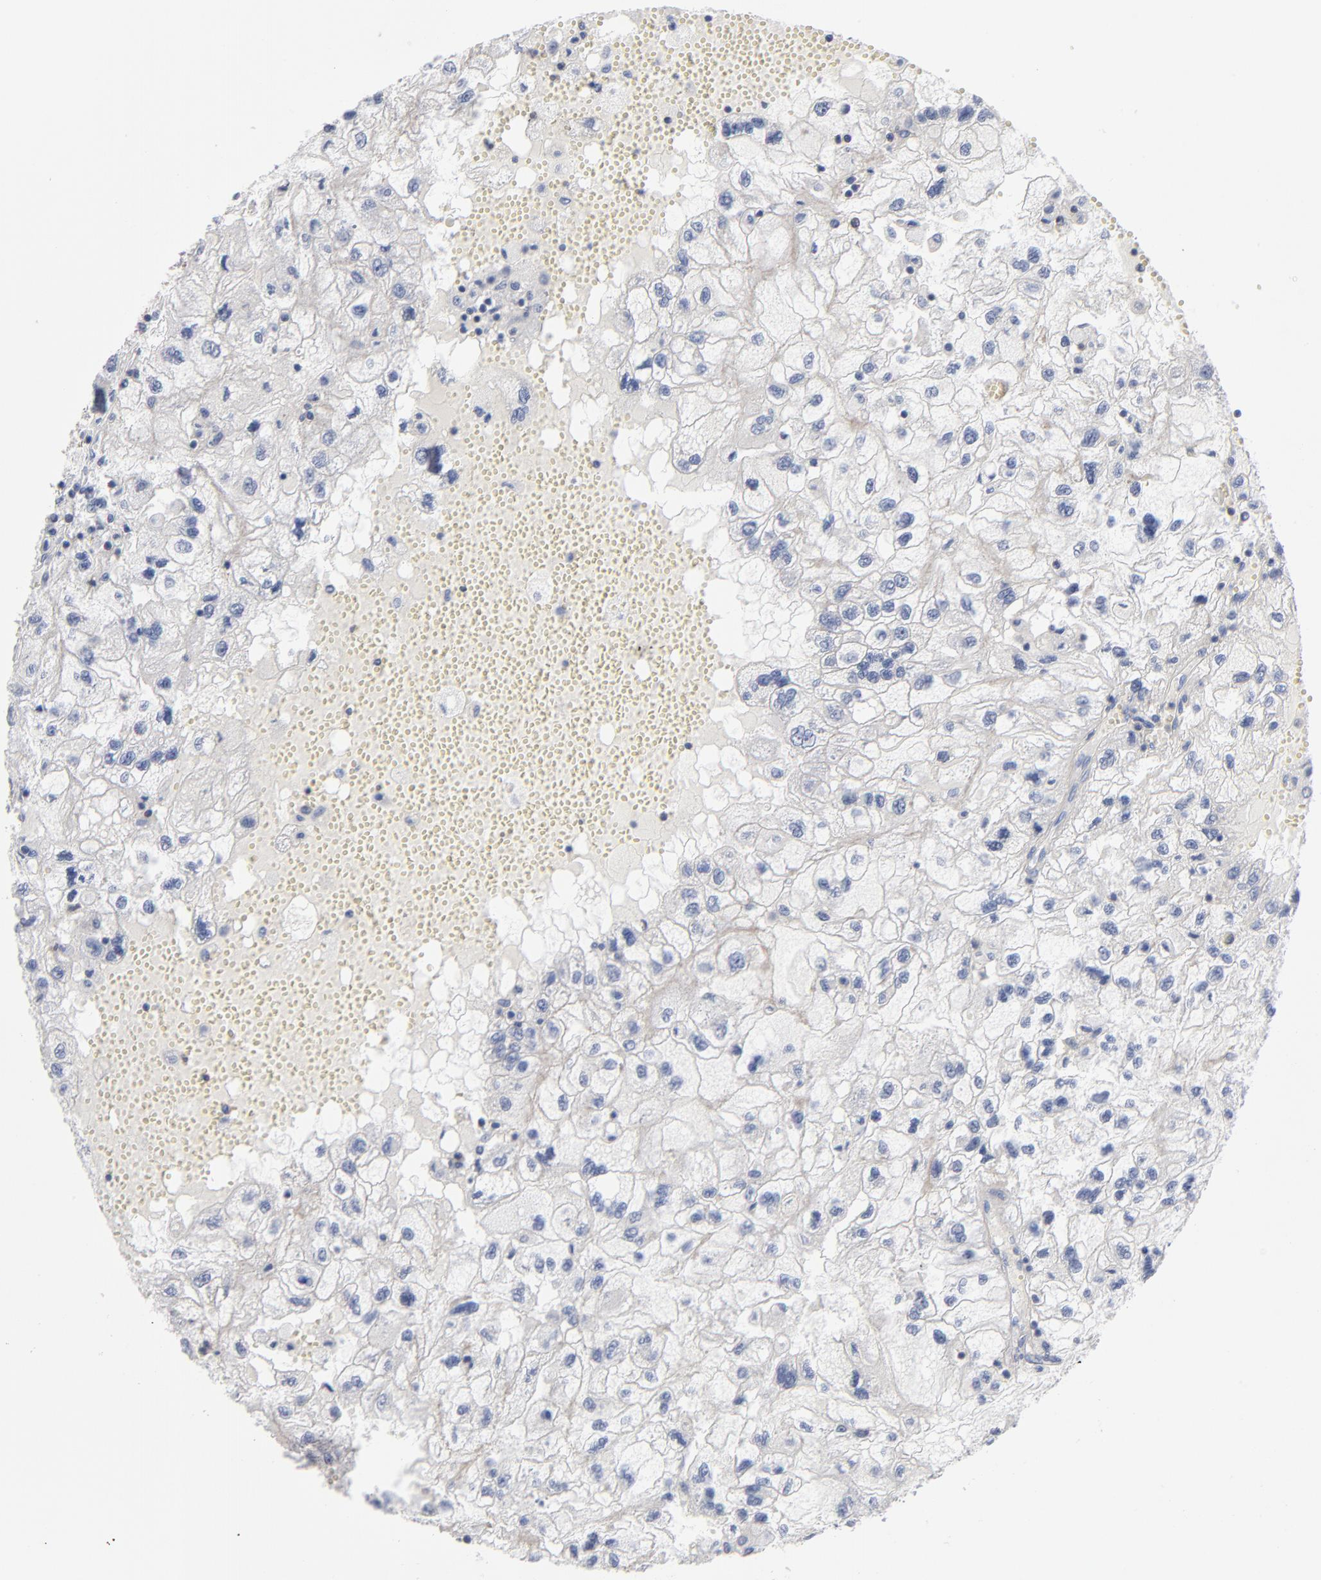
{"staining": {"intensity": "negative", "quantity": "none", "location": "none"}, "tissue": "renal cancer", "cell_type": "Tumor cells", "image_type": "cancer", "snomed": [{"axis": "morphology", "description": "Normal tissue, NOS"}, {"axis": "morphology", "description": "Adenocarcinoma, NOS"}, {"axis": "topography", "description": "Kidney"}], "caption": "An immunohistochemistry (IHC) micrograph of renal adenocarcinoma is shown. There is no staining in tumor cells of renal adenocarcinoma.", "gene": "PDLIM2", "patient": {"sex": "male", "age": 71}}